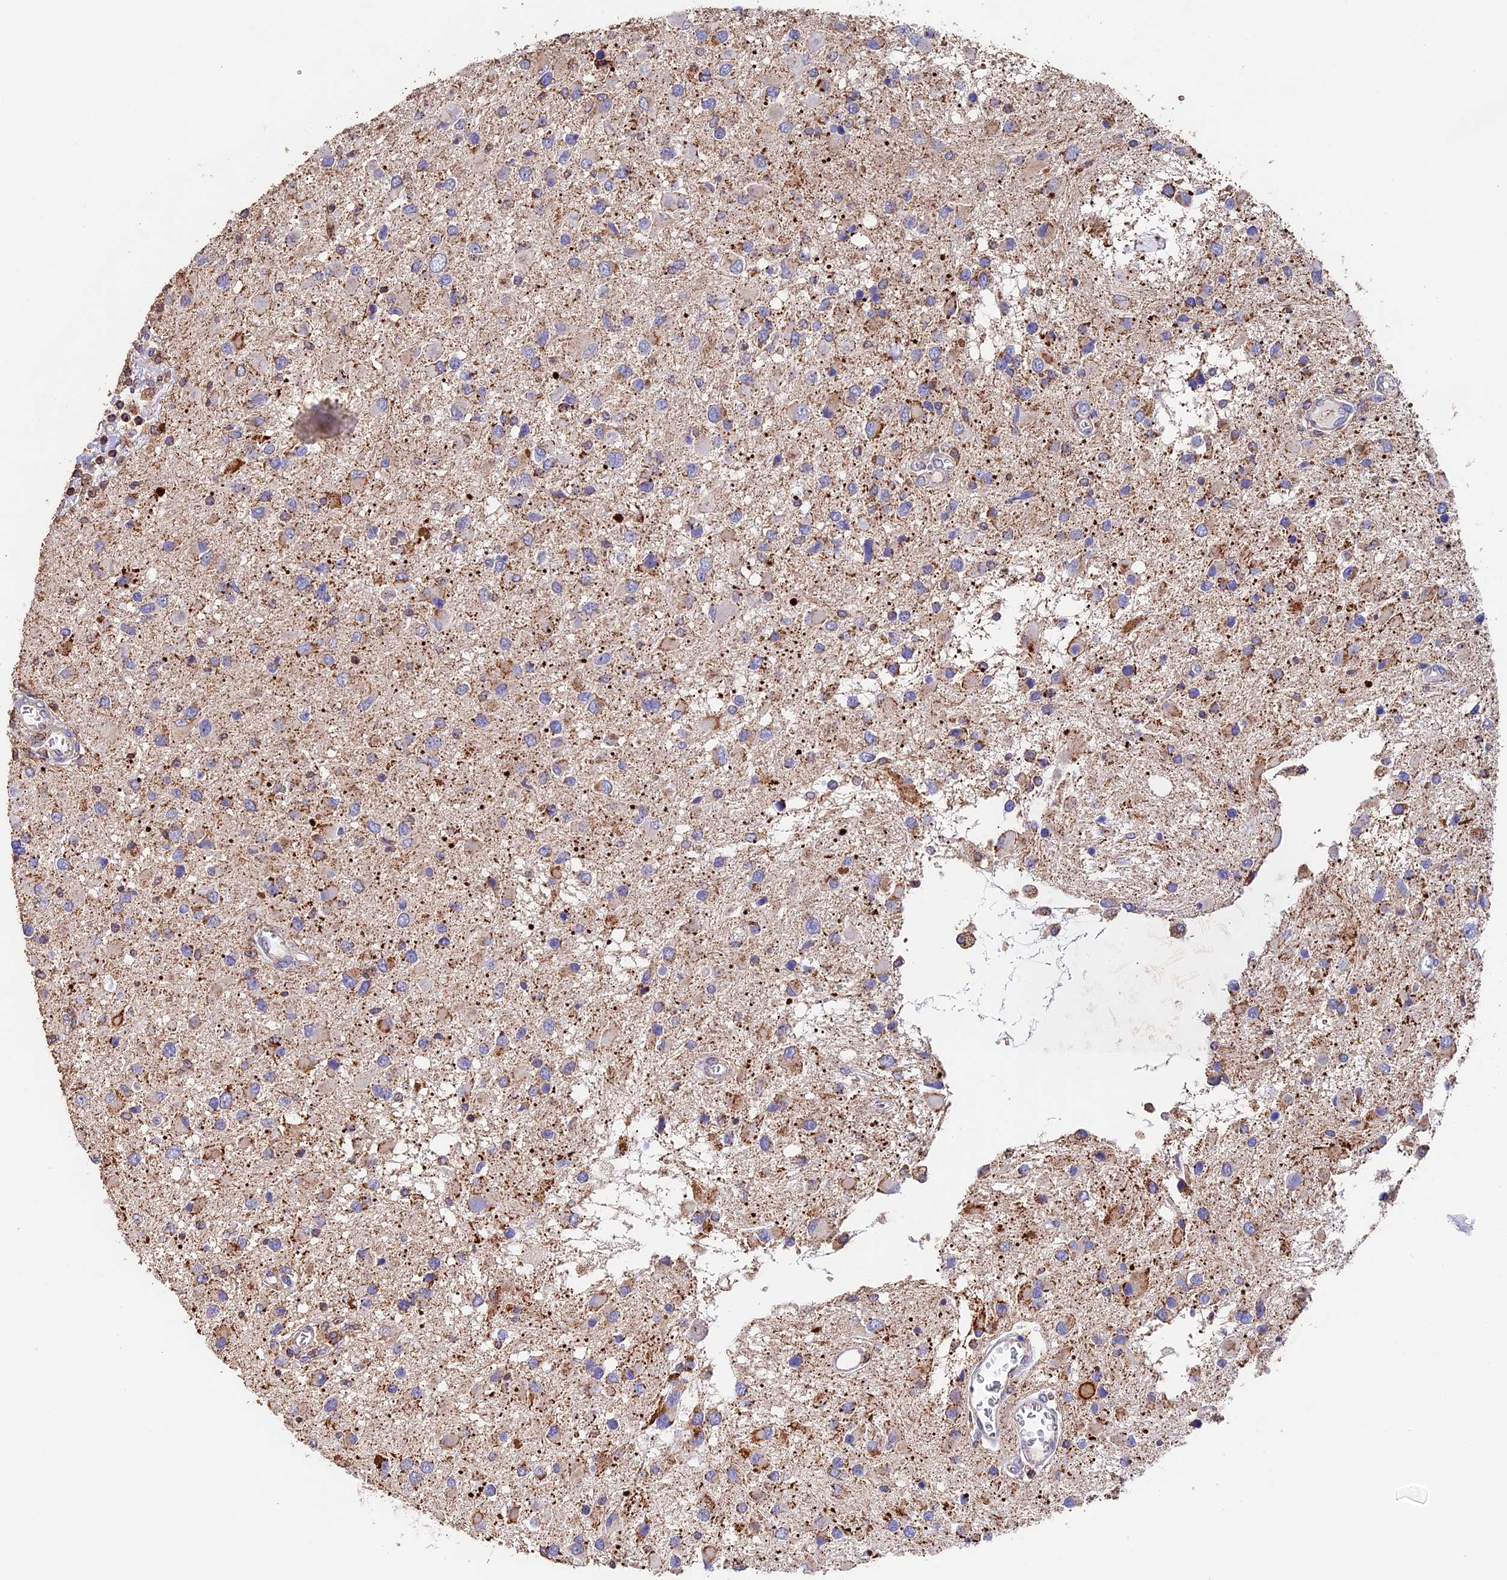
{"staining": {"intensity": "moderate", "quantity": "<25%", "location": "cytoplasmic/membranous"}, "tissue": "glioma", "cell_type": "Tumor cells", "image_type": "cancer", "snomed": [{"axis": "morphology", "description": "Glioma, malignant, High grade"}, {"axis": "topography", "description": "Brain"}], "caption": "Protein analysis of malignant glioma (high-grade) tissue shows moderate cytoplasmic/membranous staining in about <25% of tumor cells.", "gene": "ADAT1", "patient": {"sex": "male", "age": 53}}